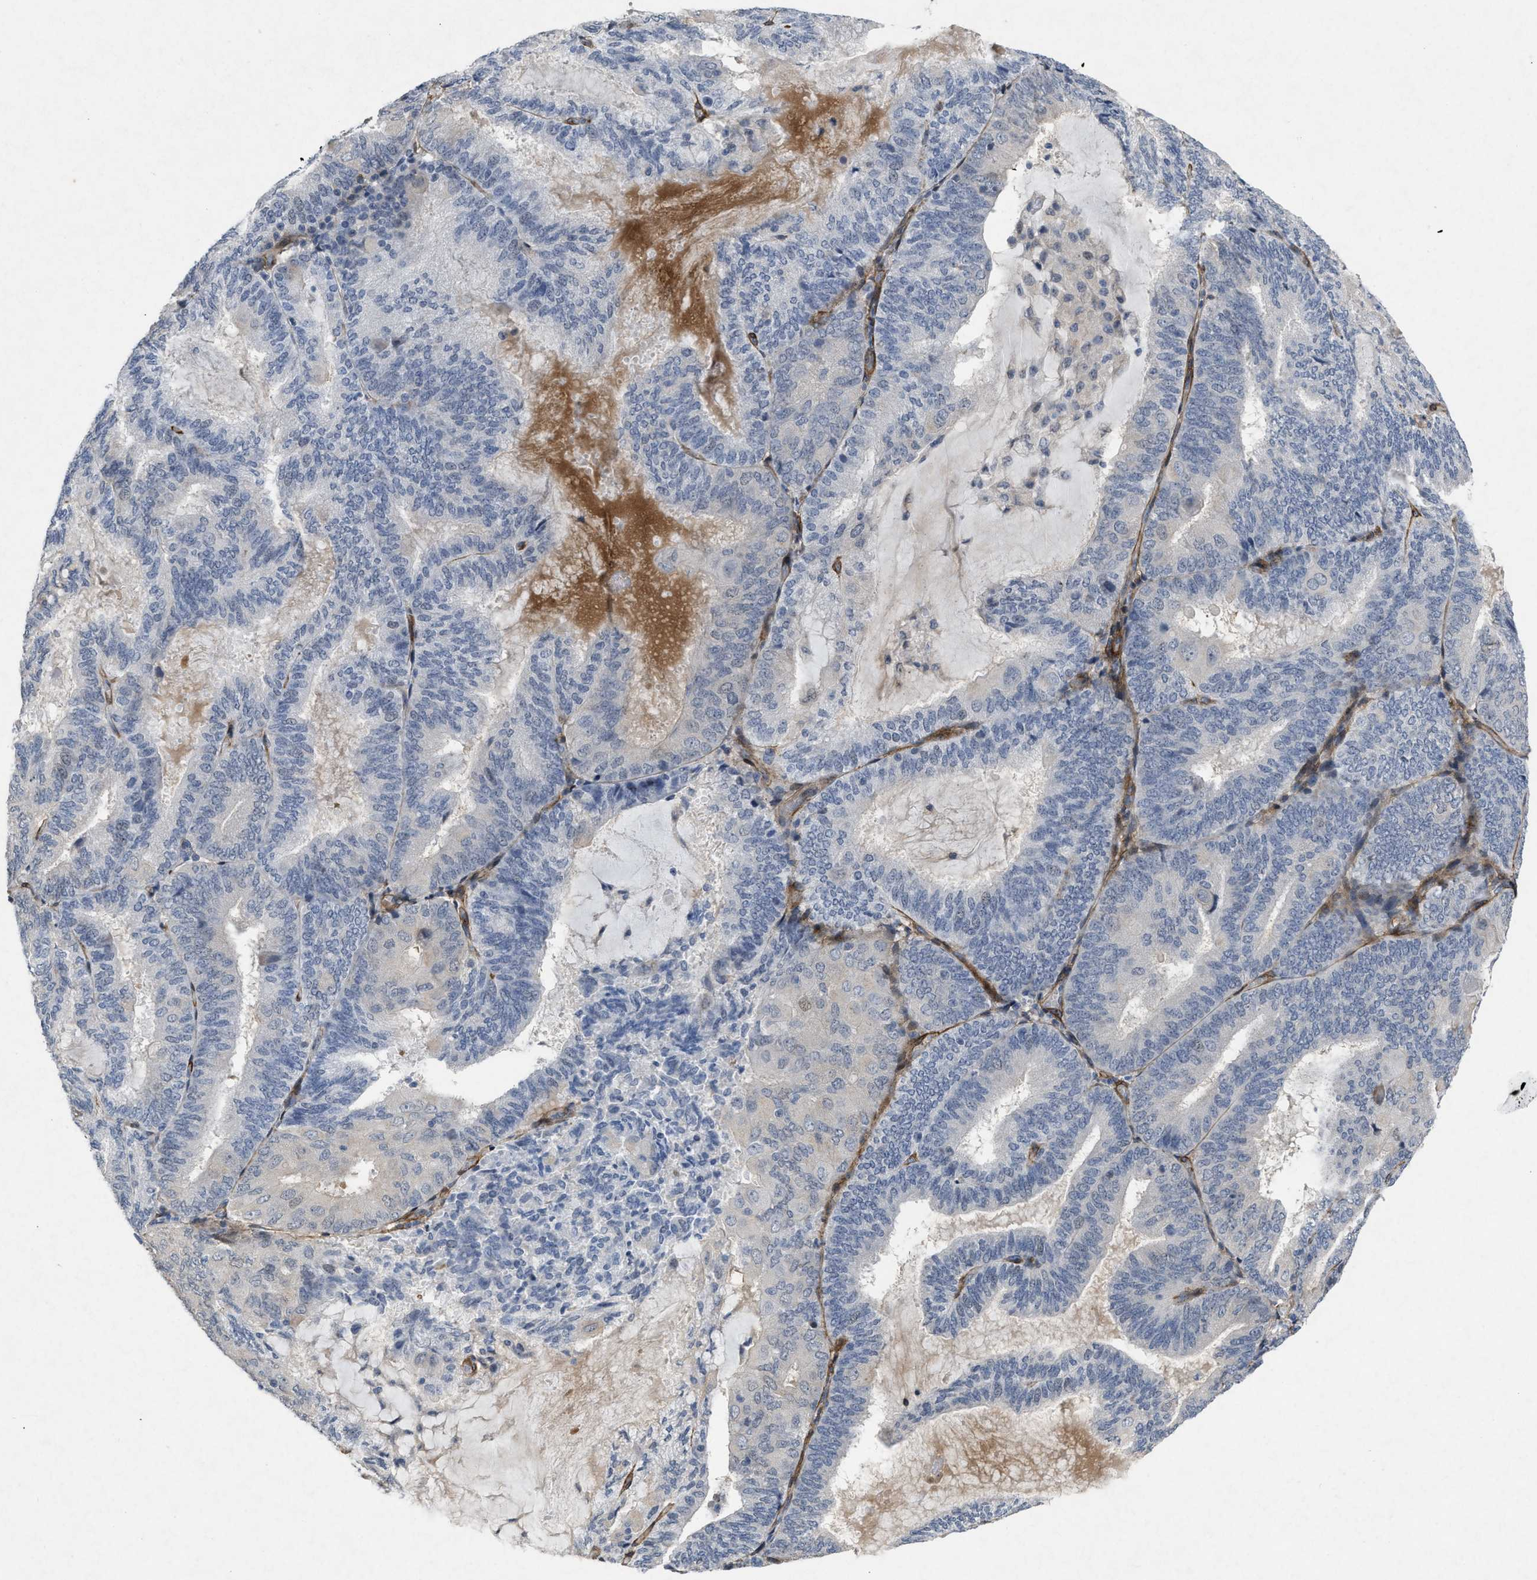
{"staining": {"intensity": "negative", "quantity": "none", "location": "none"}, "tissue": "endometrial cancer", "cell_type": "Tumor cells", "image_type": "cancer", "snomed": [{"axis": "morphology", "description": "Adenocarcinoma, NOS"}, {"axis": "topography", "description": "Endometrium"}], "caption": "Tumor cells show no significant positivity in adenocarcinoma (endometrial).", "gene": "PDGFRA", "patient": {"sex": "female", "age": 81}}